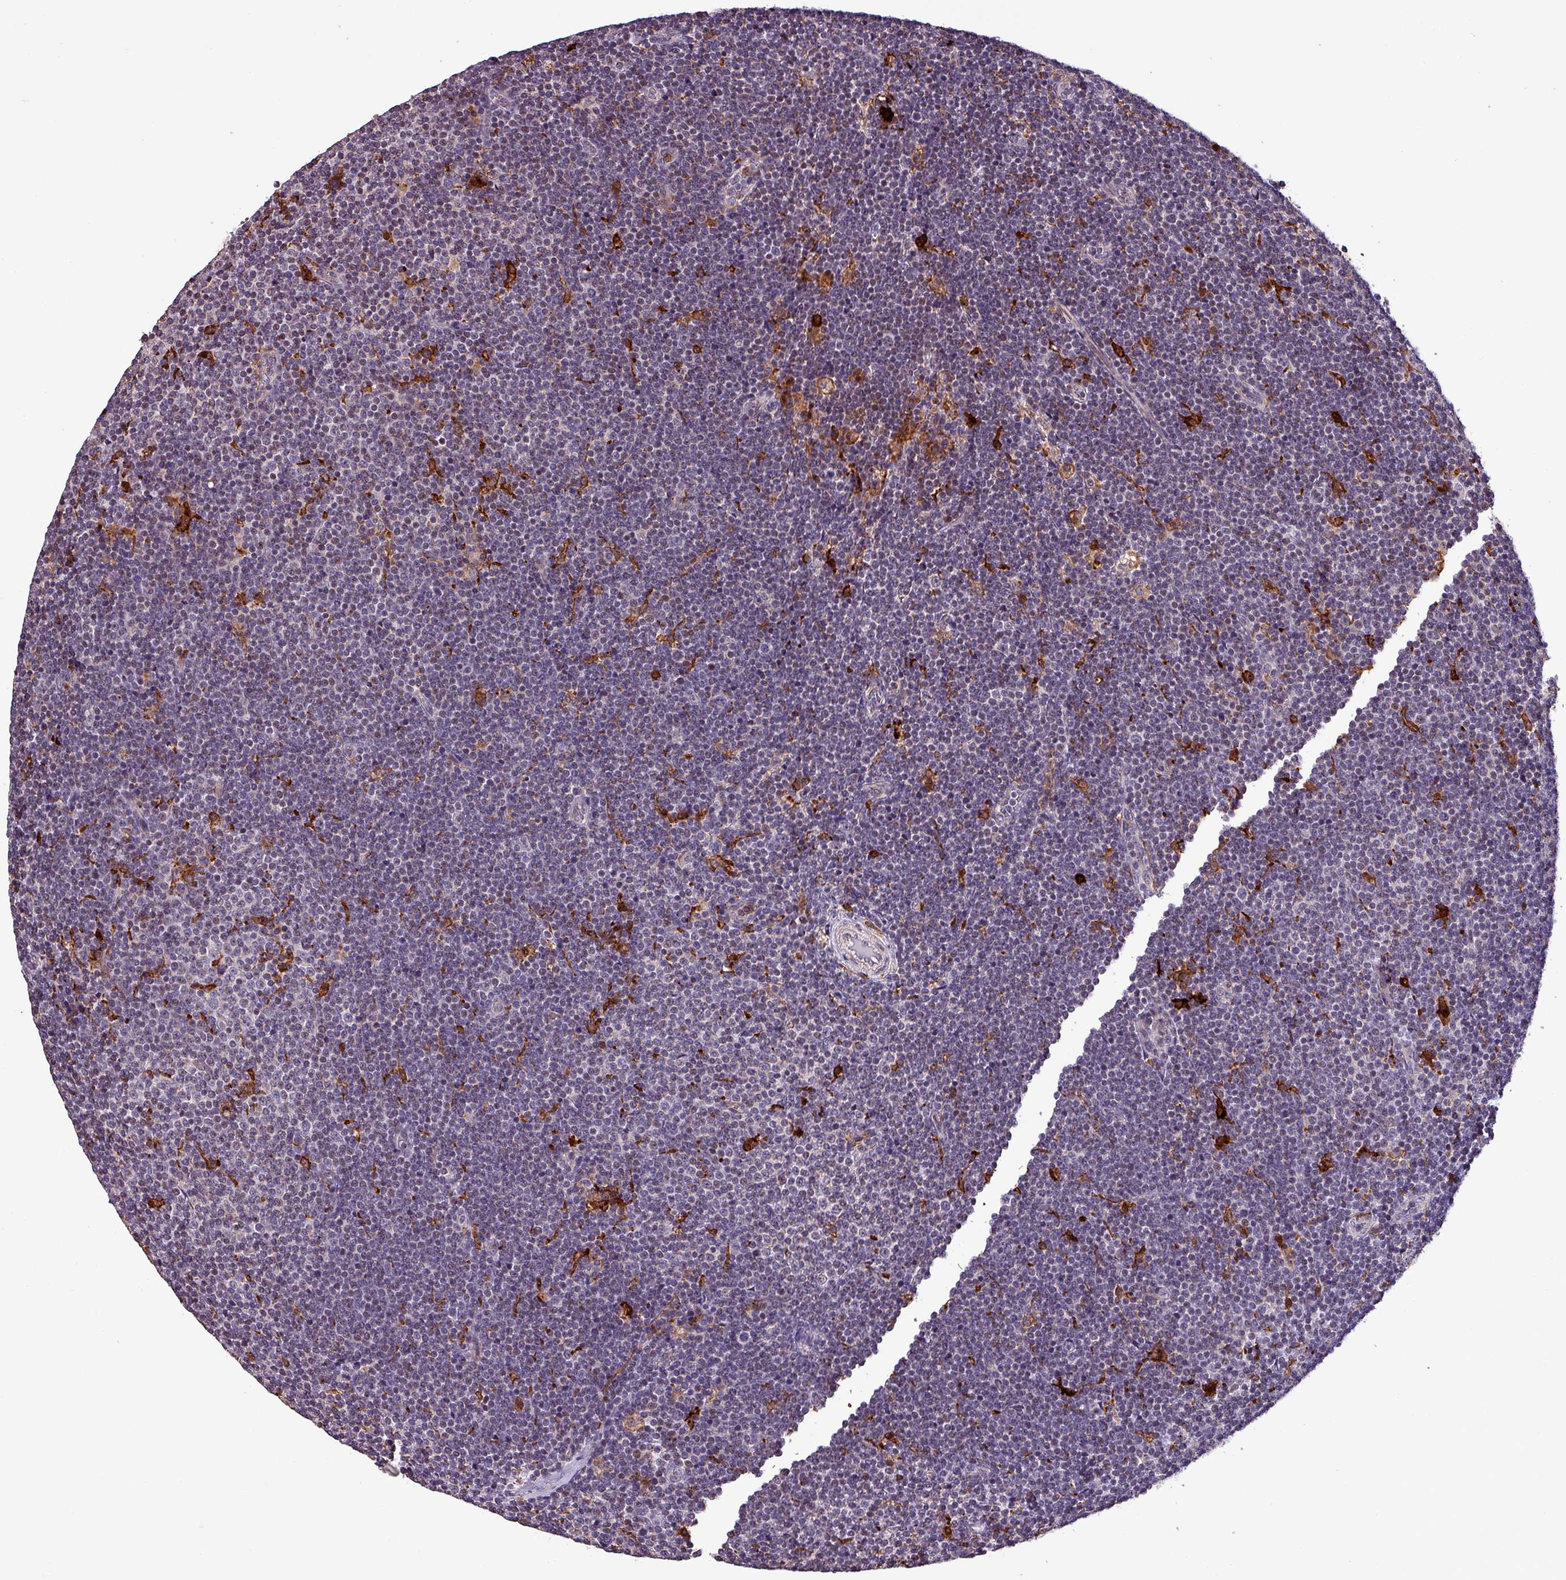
{"staining": {"intensity": "negative", "quantity": "none", "location": "none"}, "tissue": "lymphoma", "cell_type": "Tumor cells", "image_type": "cancer", "snomed": [{"axis": "morphology", "description": "Malignant lymphoma, non-Hodgkin's type, Low grade"}, {"axis": "topography", "description": "Lymph node"}], "caption": "Tumor cells are negative for protein expression in human malignant lymphoma, non-Hodgkin's type (low-grade). (Immunohistochemistry (ihc), brightfield microscopy, high magnification).", "gene": "SCIN", "patient": {"sex": "male", "age": 48}}